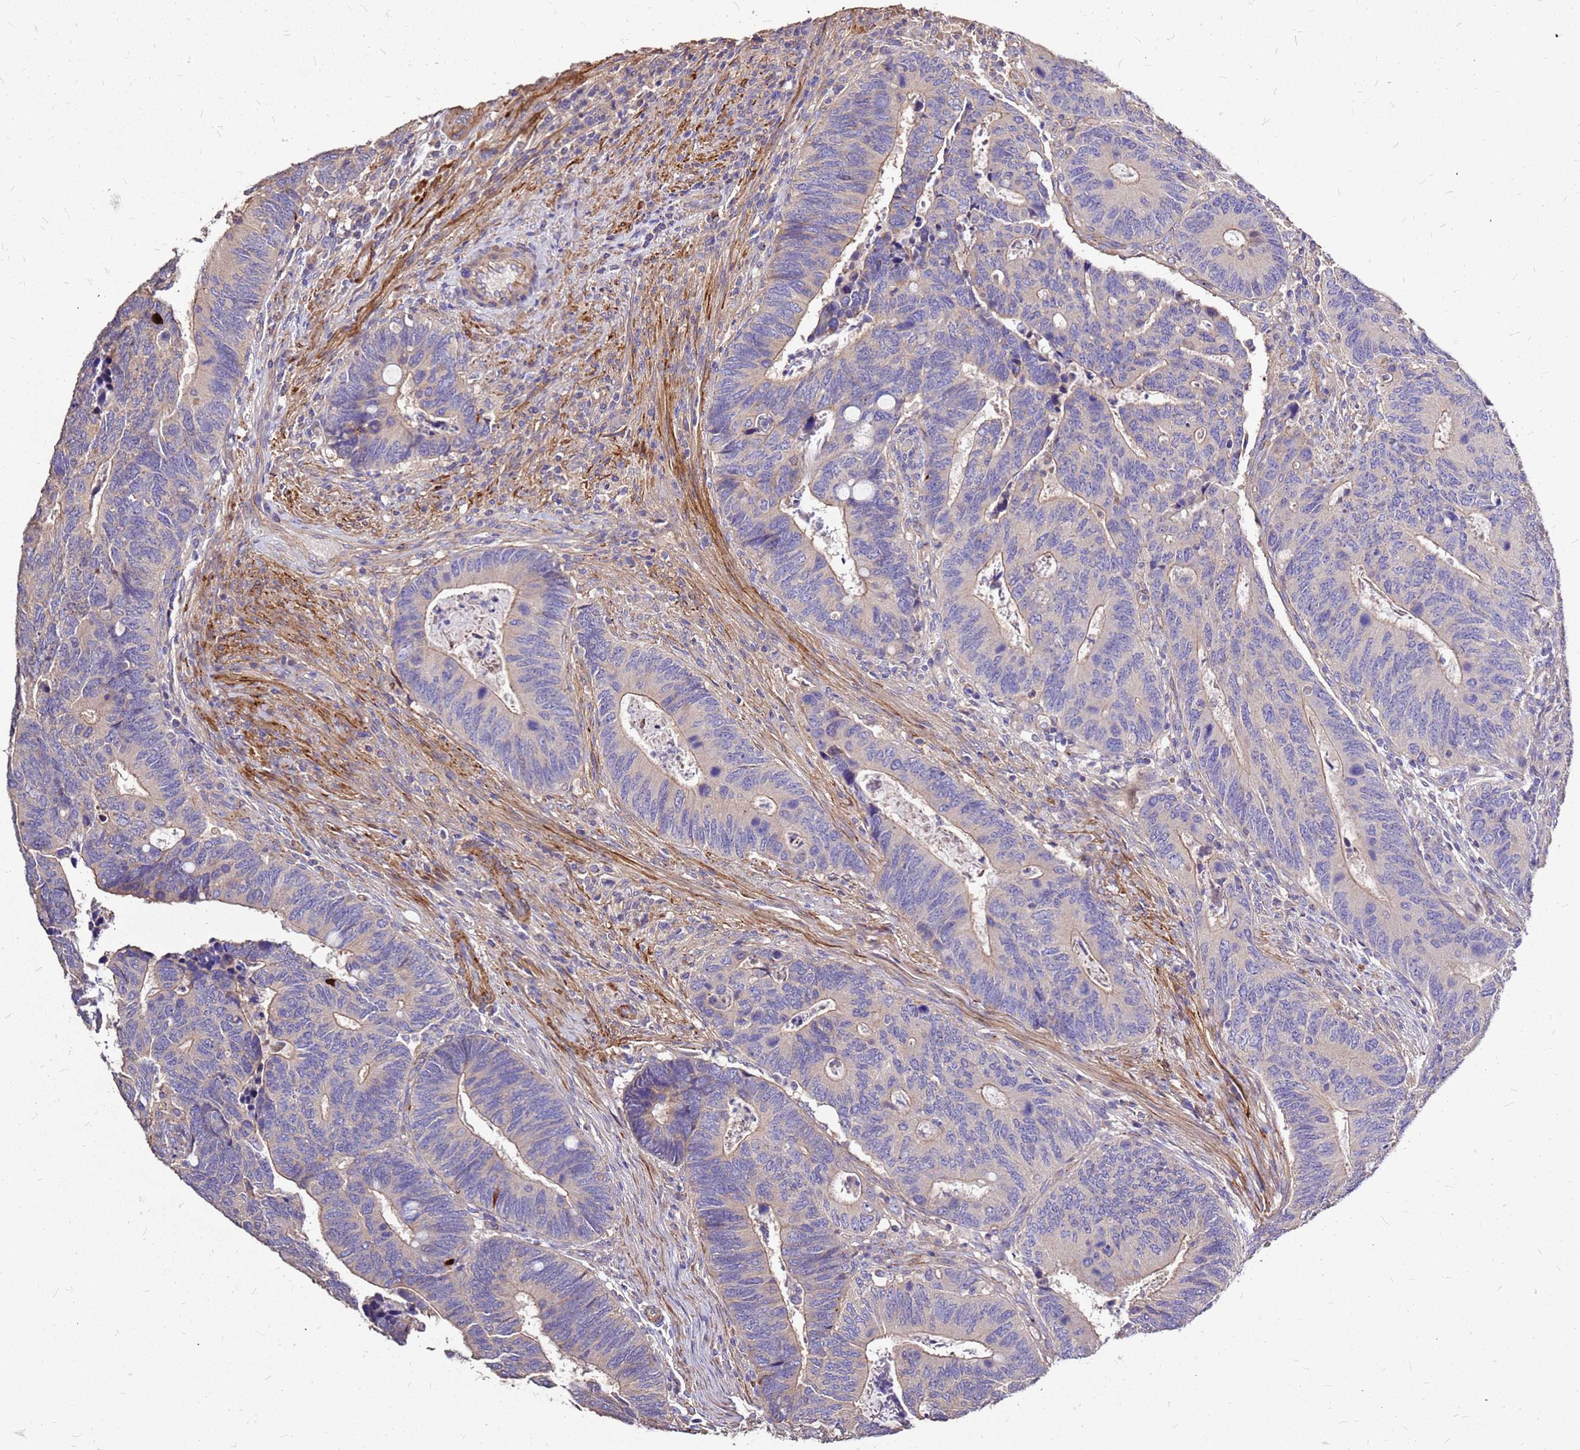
{"staining": {"intensity": "weak", "quantity": "<25%", "location": "cytoplasmic/membranous"}, "tissue": "colorectal cancer", "cell_type": "Tumor cells", "image_type": "cancer", "snomed": [{"axis": "morphology", "description": "Adenocarcinoma, NOS"}, {"axis": "topography", "description": "Colon"}], "caption": "Tumor cells show no significant protein staining in colorectal cancer.", "gene": "EXD3", "patient": {"sex": "male", "age": 87}}